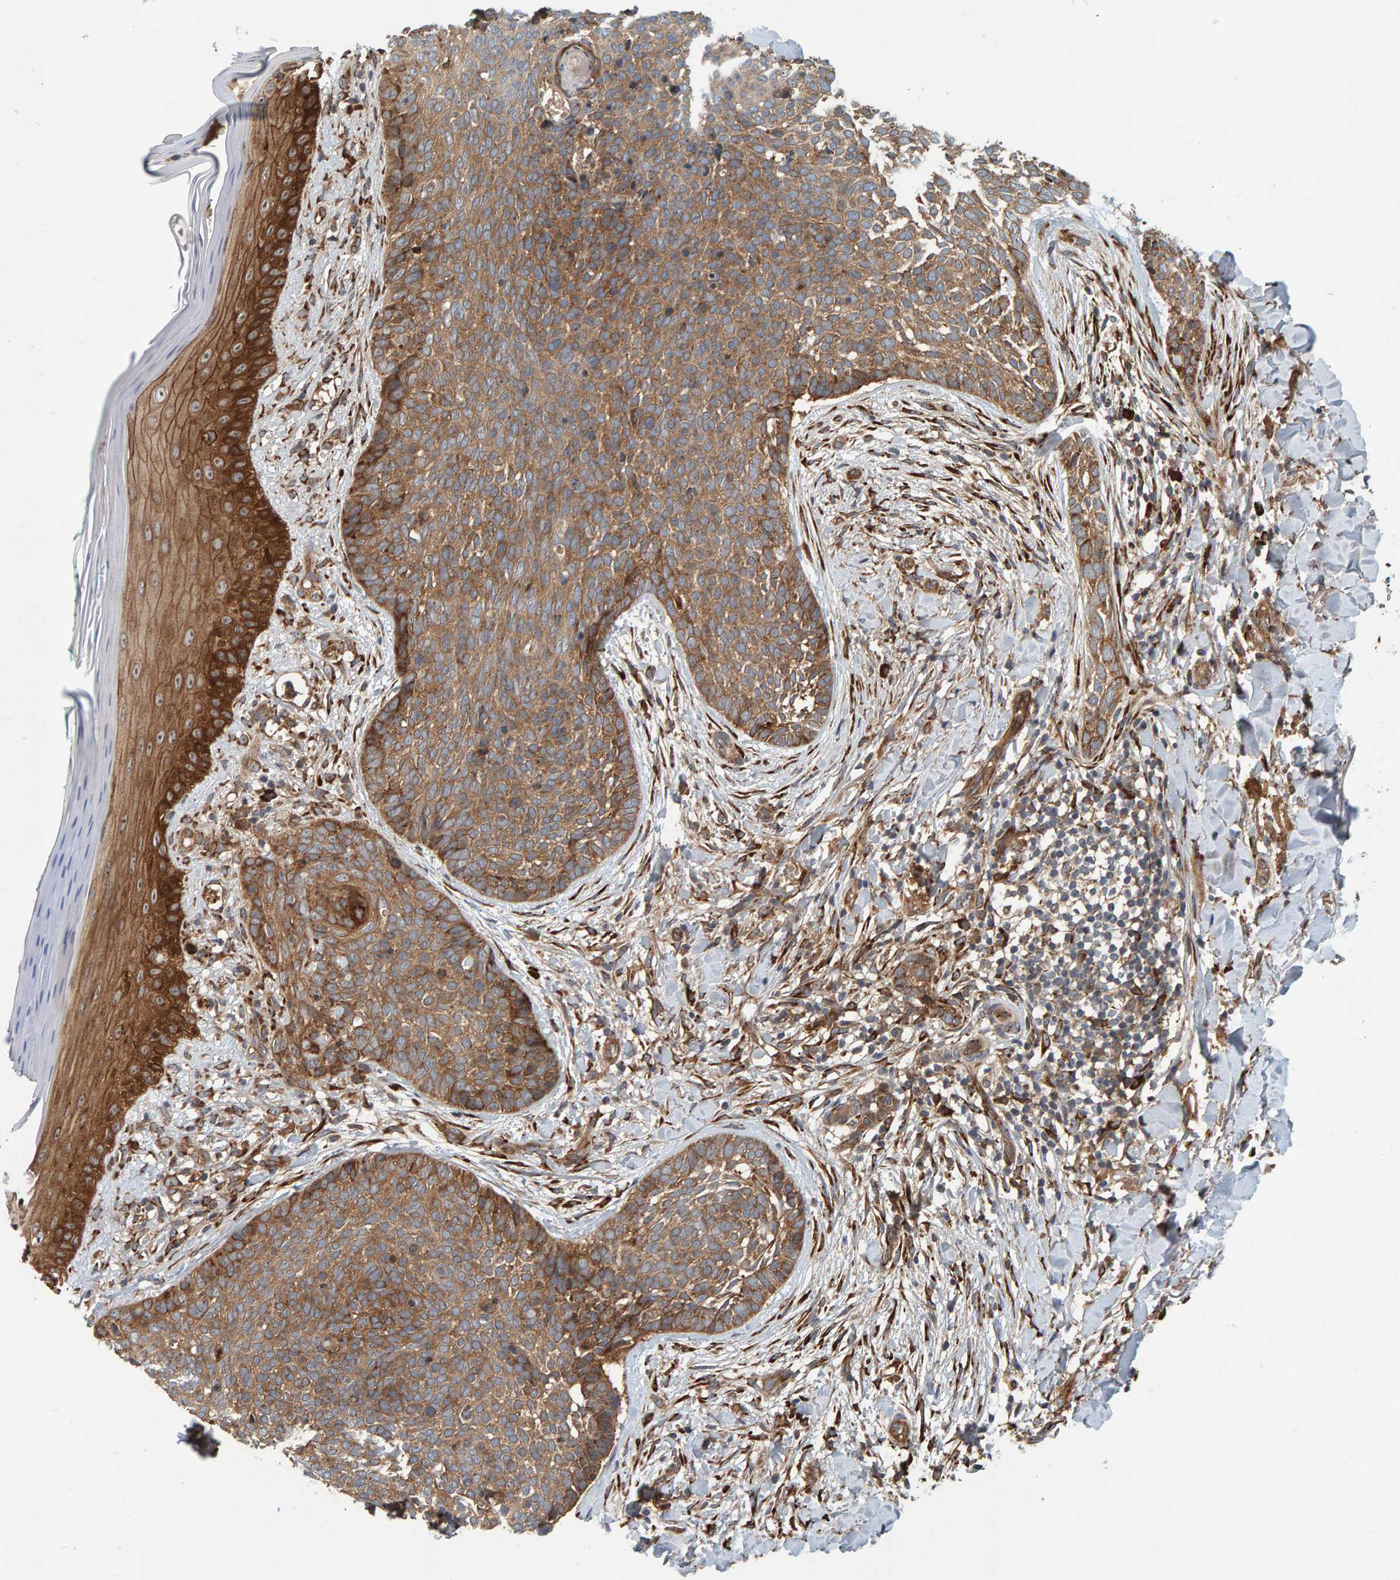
{"staining": {"intensity": "moderate", "quantity": ">75%", "location": "cytoplasmic/membranous"}, "tissue": "skin cancer", "cell_type": "Tumor cells", "image_type": "cancer", "snomed": [{"axis": "morphology", "description": "Normal tissue, NOS"}, {"axis": "morphology", "description": "Basal cell carcinoma"}, {"axis": "topography", "description": "Skin"}], "caption": "Immunohistochemical staining of skin cancer (basal cell carcinoma) displays medium levels of moderate cytoplasmic/membranous expression in approximately >75% of tumor cells.", "gene": "BAIAP2", "patient": {"sex": "male", "age": 67}}